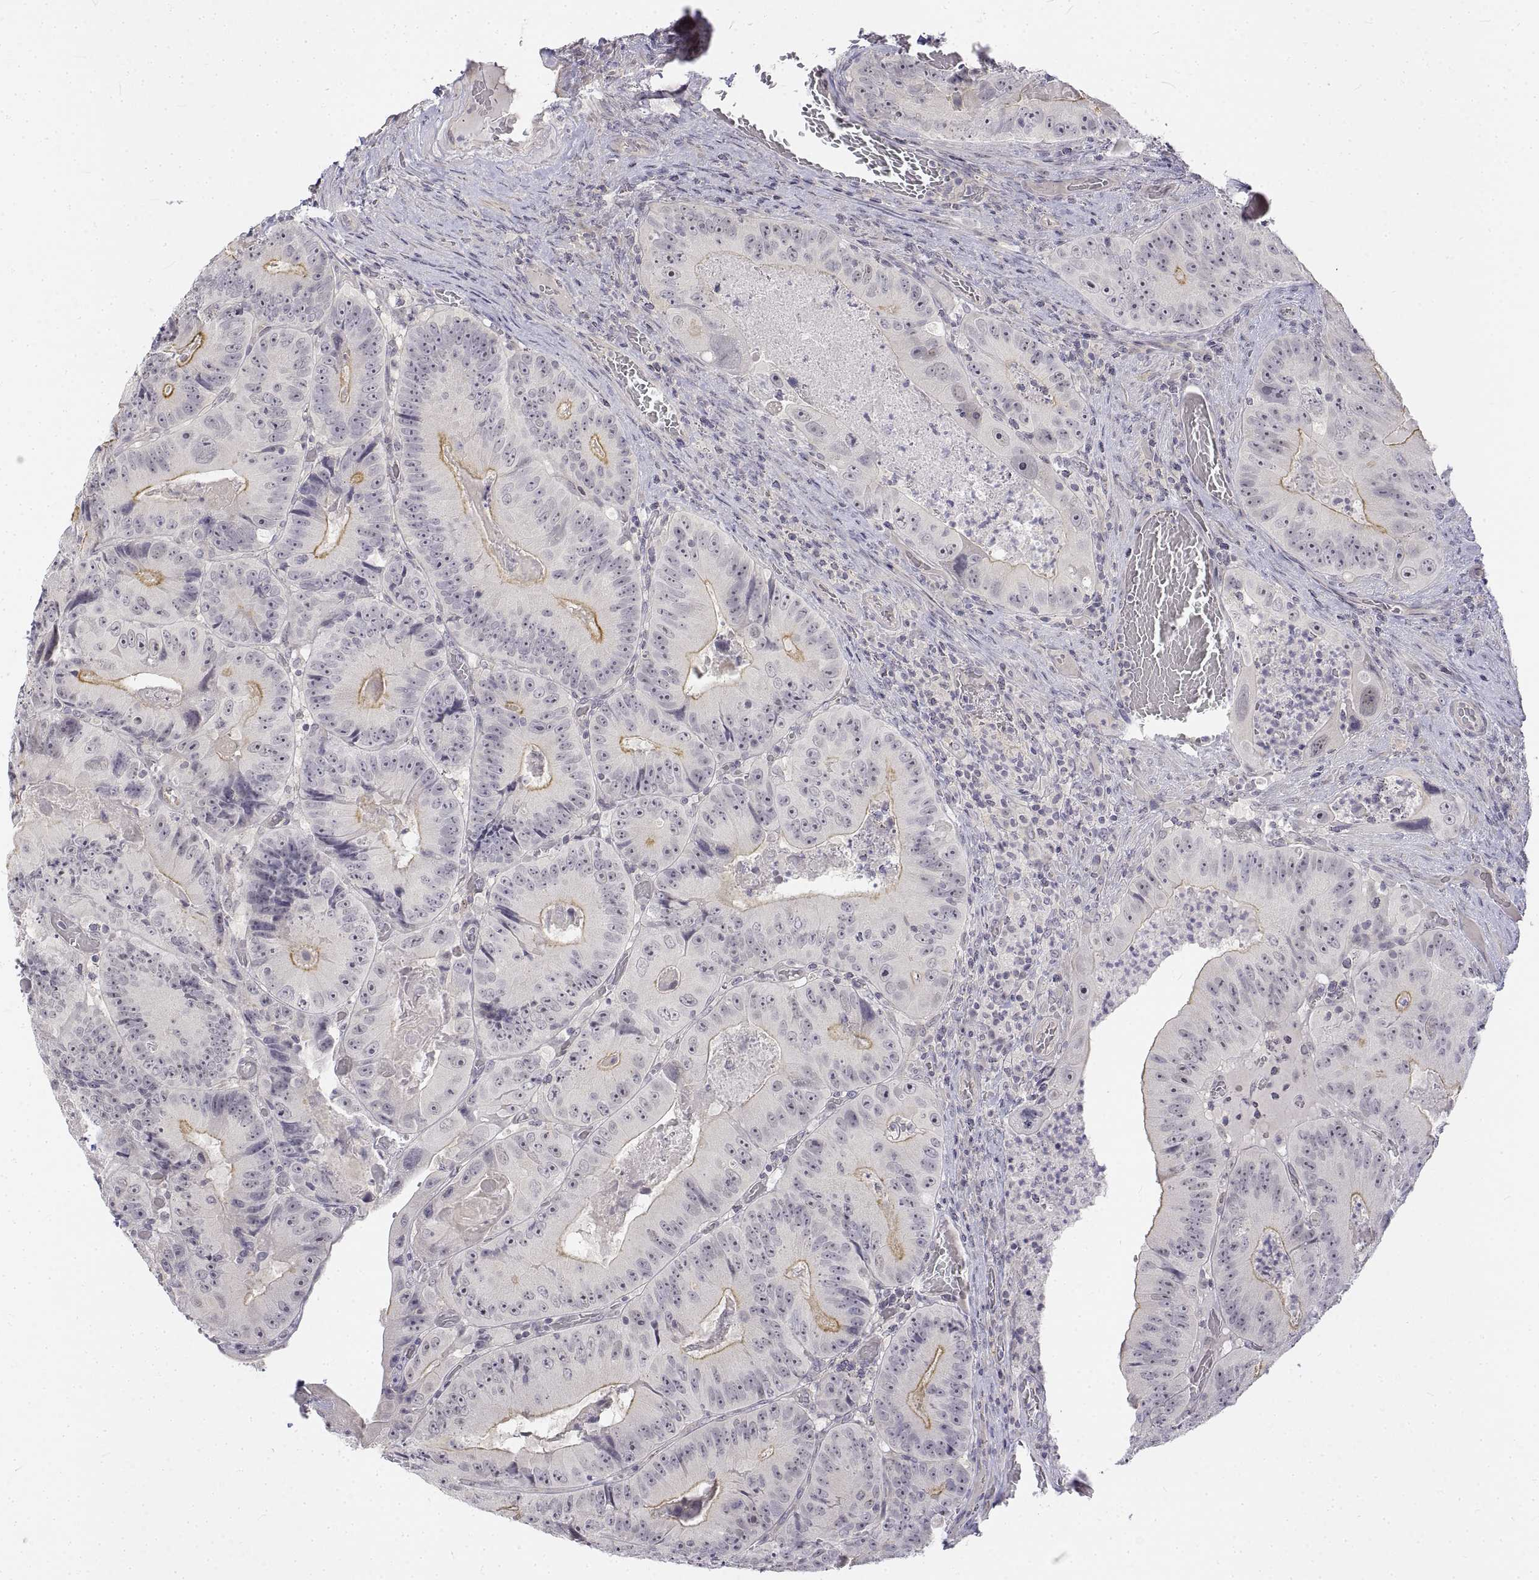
{"staining": {"intensity": "moderate", "quantity": "25%-75%", "location": "cytoplasmic/membranous"}, "tissue": "colorectal cancer", "cell_type": "Tumor cells", "image_type": "cancer", "snomed": [{"axis": "morphology", "description": "Adenocarcinoma, NOS"}, {"axis": "topography", "description": "Colon"}], "caption": "The micrograph displays immunohistochemical staining of colorectal cancer. There is moderate cytoplasmic/membranous positivity is seen in about 25%-75% of tumor cells.", "gene": "ANO2", "patient": {"sex": "female", "age": 86}}